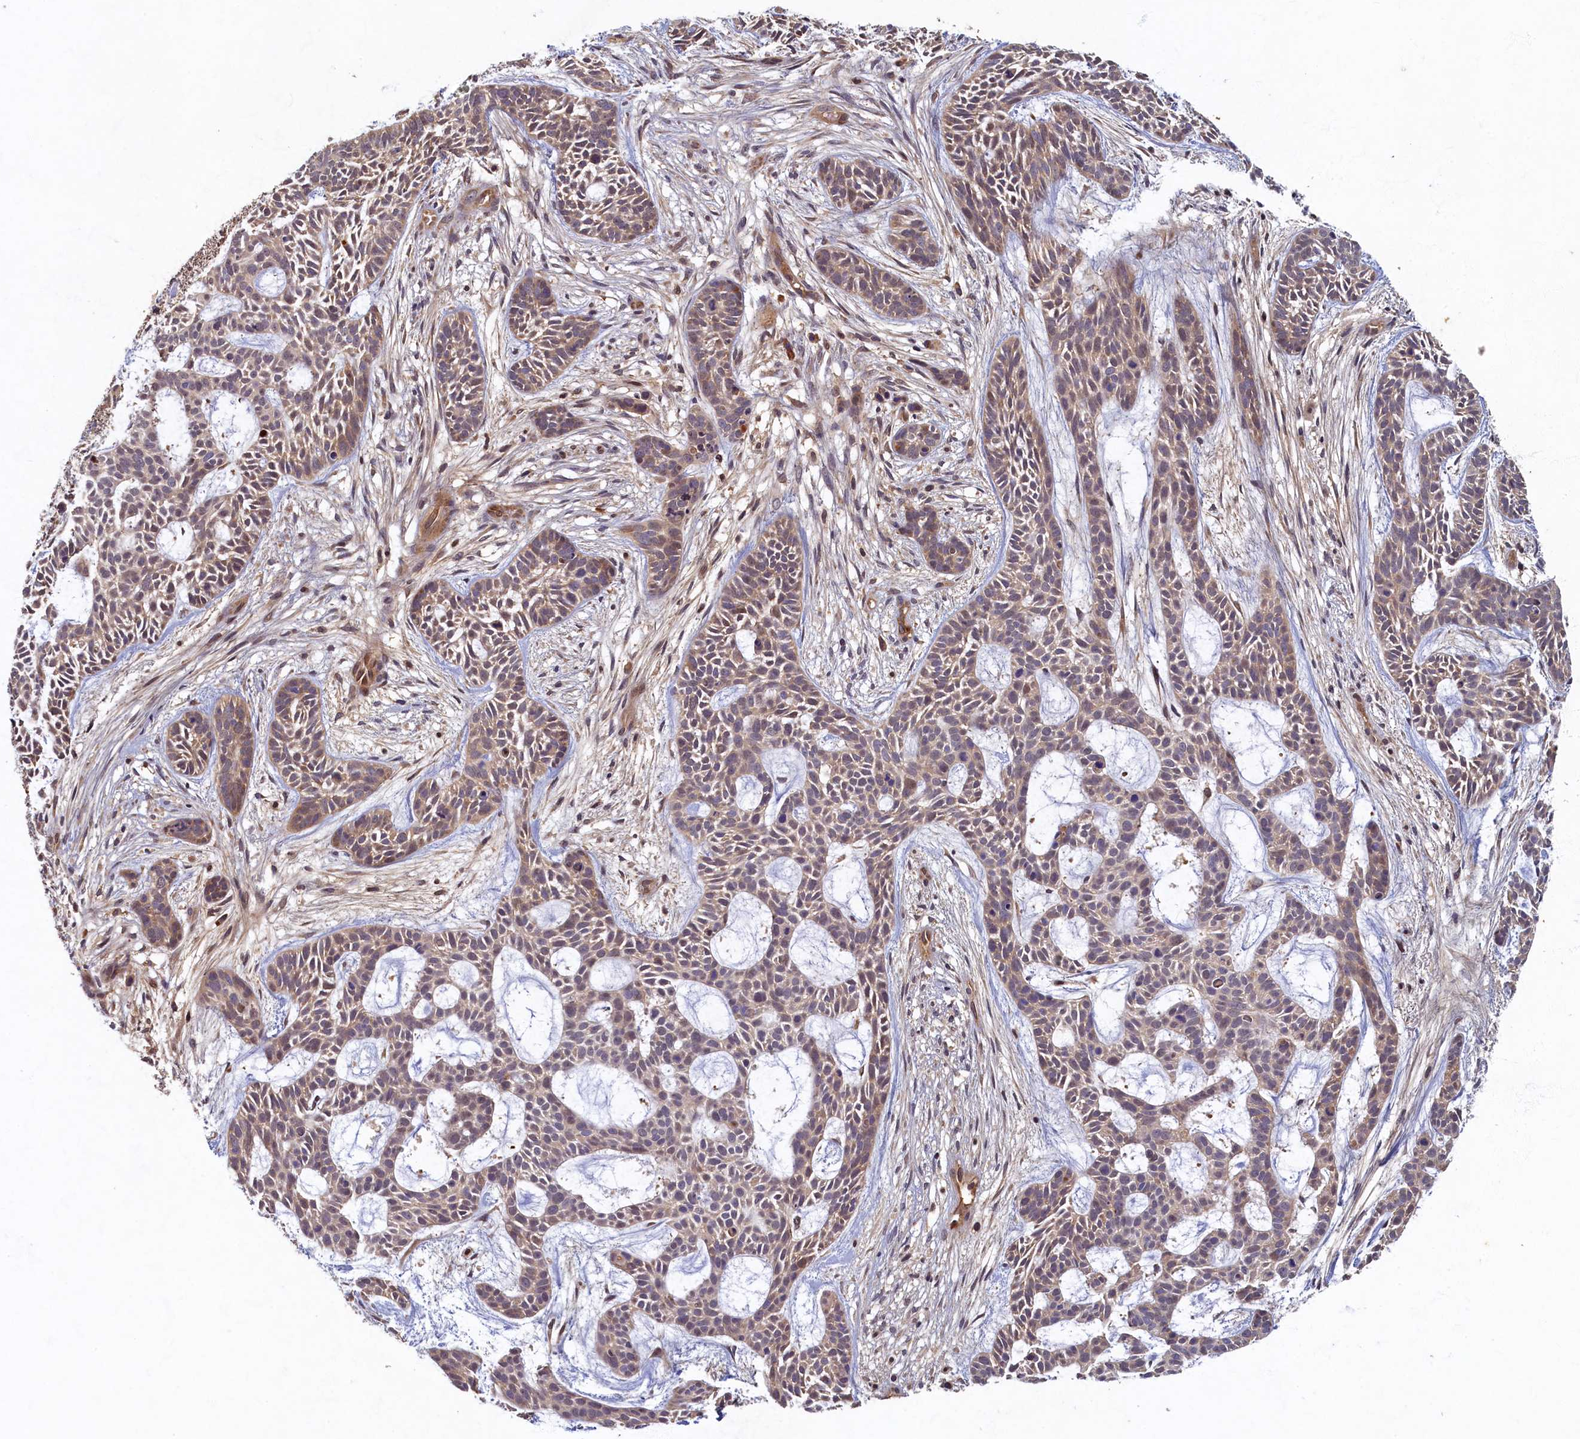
{"staining": {"intensity": "weak", "quantity": "25%-75%", "location": "cytoplasmic/membranous"}, "tissue": "skin cancer", "cell_type": "Tumor cells", "image_type": "cancer", "snomed": [{"axis": "morphology", "description": "Basal cell carcinoma"}, {"axis": "topography", "description": "Skin"}], "caption": "Skin cancer (basal cell carcinoma) was stained to show a protein in brown. There is low levels of weak cytoplasmic/membranous expression in approximately 25%-75% of tumor cells.", "gene": "LCMT2", "patient": {"sex": "male", "age": 89}}